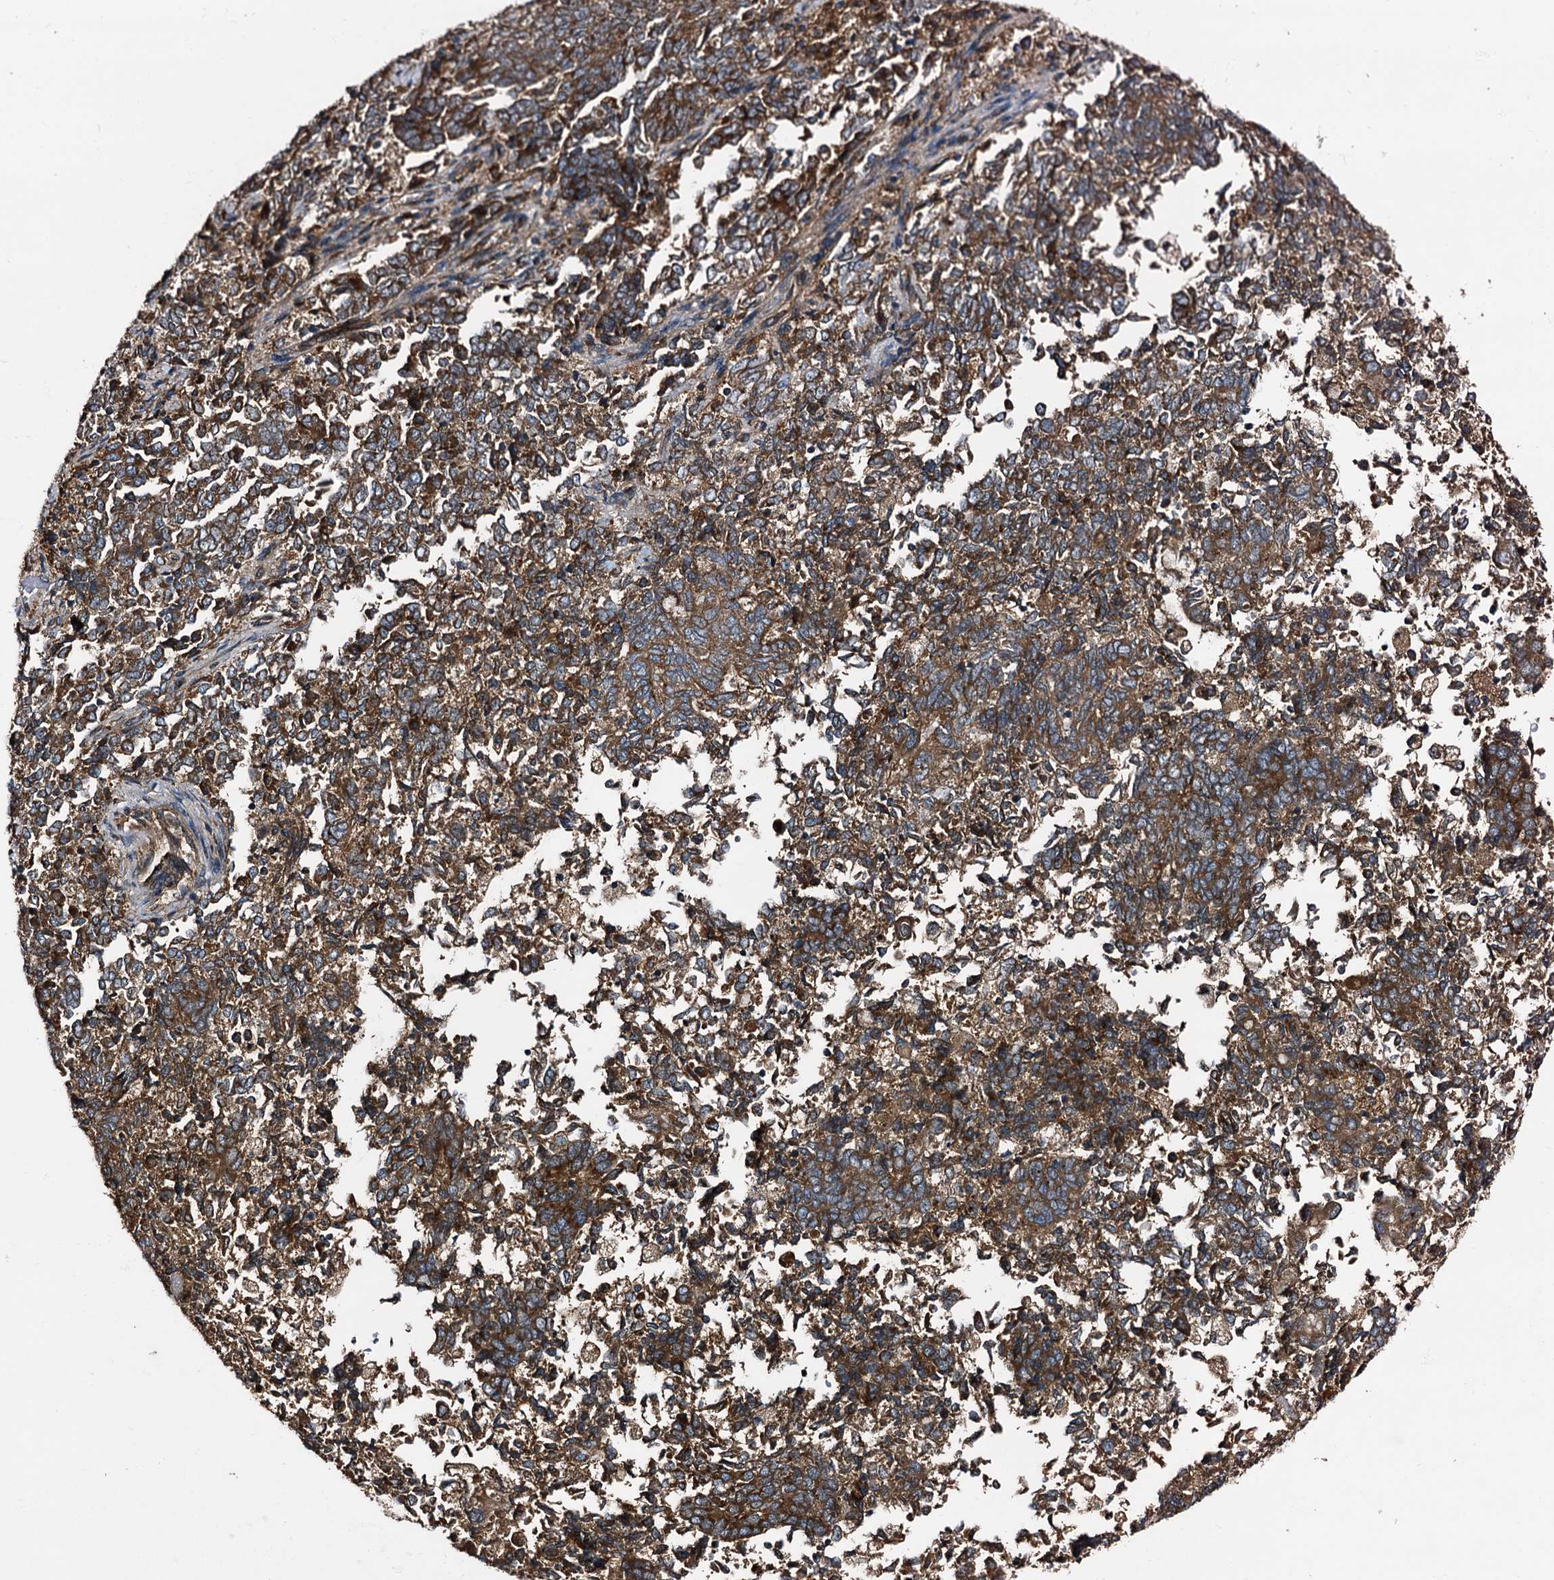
{"staining": {"intensity": "strong", "quantity": ">75%", "location": "cytoplasmic/membranous"}, "tissue": "endometrial cancer", "cell_type": "Tumor cells", "image_type": "cancer", "snomed": [{"axis": "morphology", "description": "Adenocarcinoma, NOS"}, {"axis": "topography", "description": "Endometrium"}], "caption": "Approximately >75% of tumor cells in human endometrial cancer (adenocarcinoma) show strong cytoplasmic/membranous protein positivity as visualized by brown immunohistochemical staining.", "gene": "PEX5", "patient": {"sex": "female", "age": 80}}